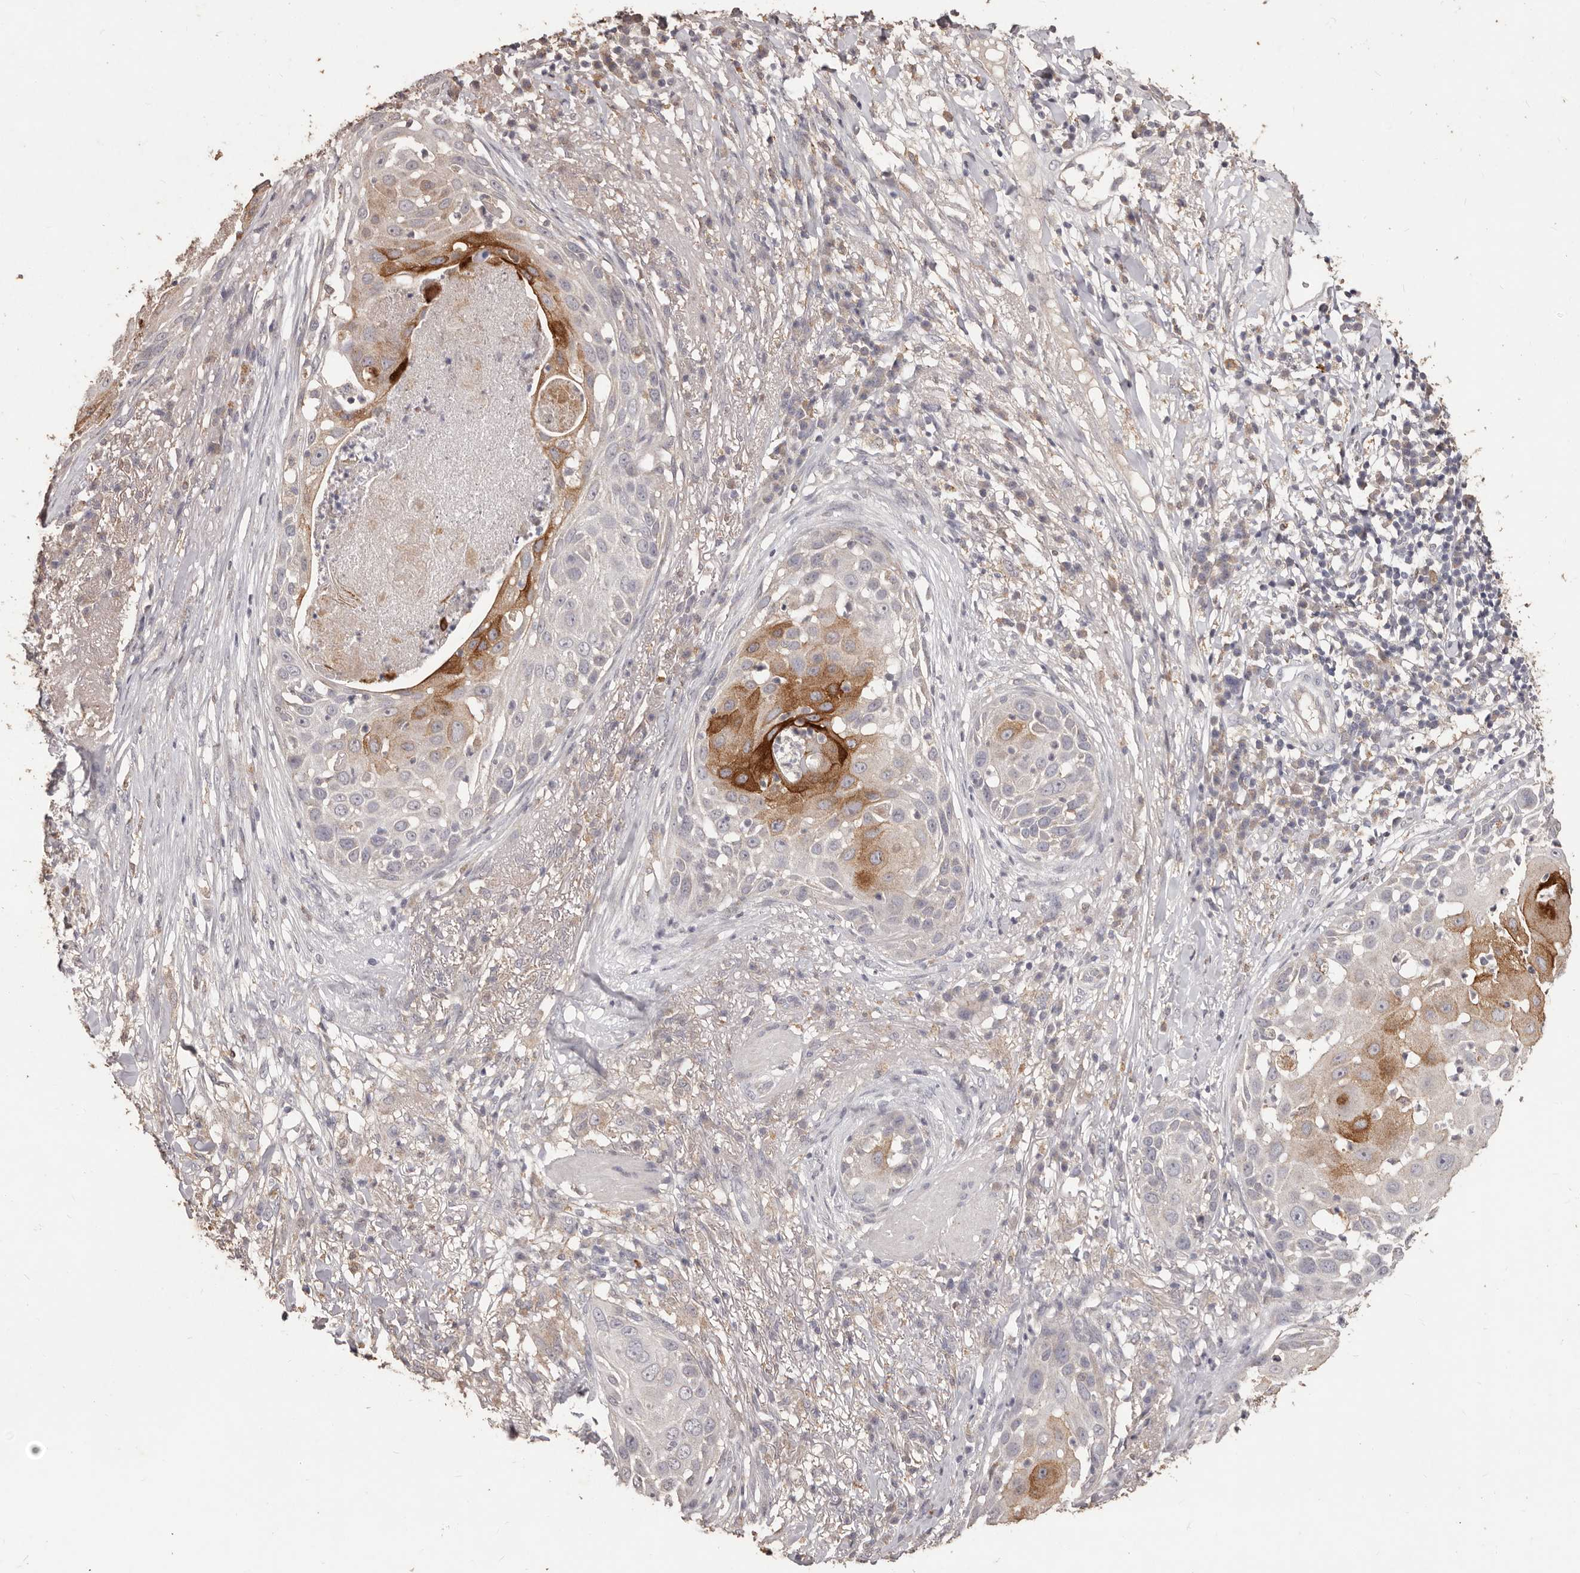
{"staining": {"intensity": "strong", "quantity": "<25%", "location": "cytoplasmic/membranous"}, "tissue": "skin cancer", "cell_type": "Tumor cells", "image_type": "cancer", "snomed": [{"axis": "morphology", "description": "Squamous cell carcinoma, NOS"}, {"axis": "topography", "description": "Skin"}], "caption": "Approximately <25% of tumor cells in human skin cancer (squamous cell carcinoma) demonstrate strong cytoplasmic/membranous protein expression as visualized by brown immunohistochemical staining.", "gene": "PRSS27", "patient": {"sex": "female", "age": 44}}